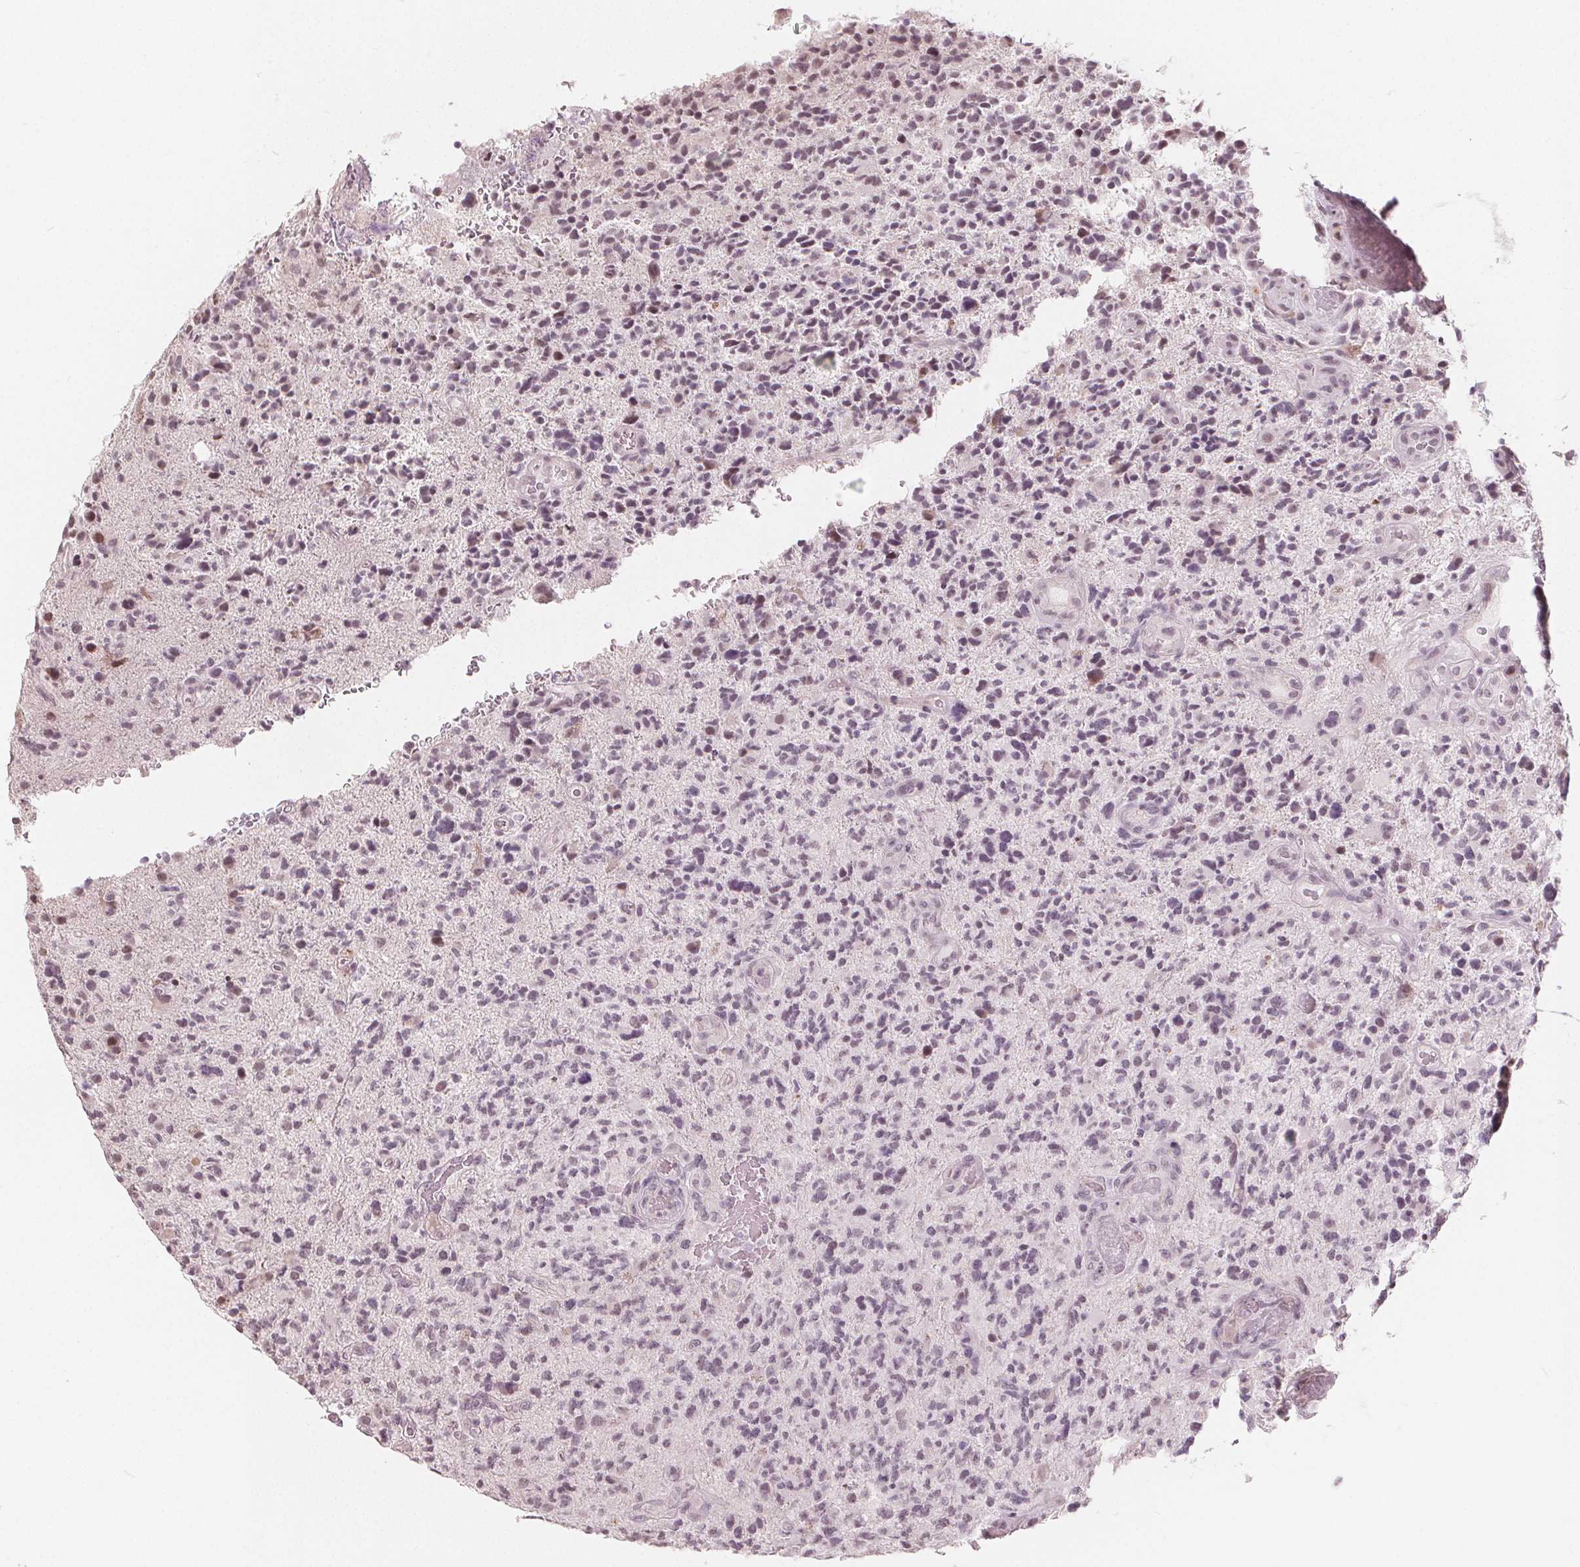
{"staining": {"intensity": "weak", "quantity": "<25%", "location": "nuclear"}, "tissue": "glioma", "cell_type": "Tumor cells", "image_type": "cancer", "snomed": [{"axis": "morphology", "description": "Glioma, malignant, High grade"}, {"axis": "topography", "description": "Brain"}], "caption": "There is no significant expression in tumor cells of high-grade glioma (malignant).", "gene": "NUP210L", "patient": {"sex": "female", "age": 71}}